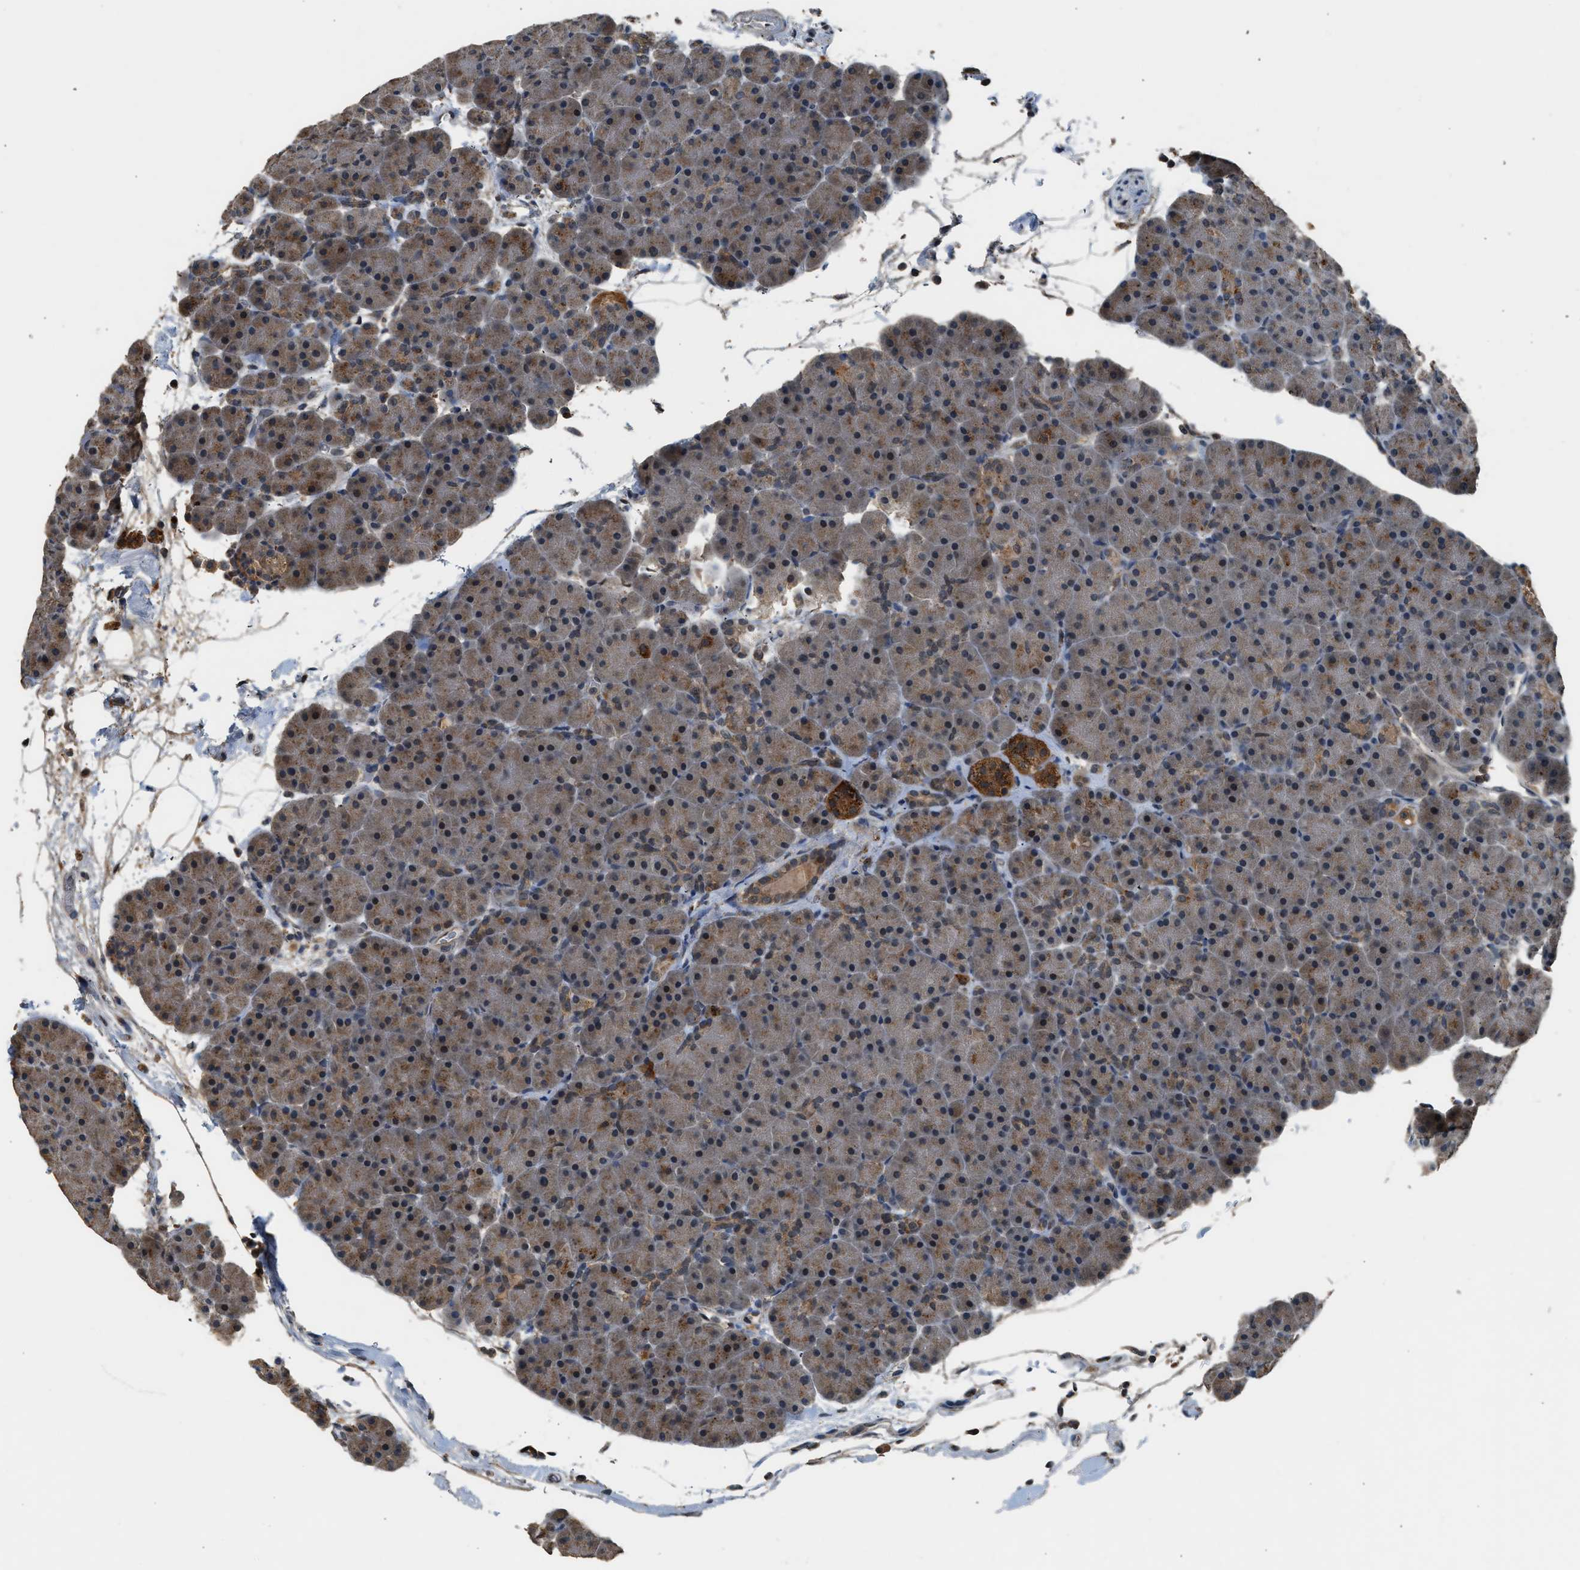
{"staining": {"intensity": "moderate", "quantity": "25%-75%", "location": "cytoplasmic/membranous,nuclear"}, "tissue": "pancreas", "cell_type": "Exocrine glandular cells", "image_type": "normal", "snomed": [{"axis": "morphology", "description": "Normal tissue, NOS"}, {"axis": "topography", "description": "Pancreas"}], "caption": "High-magnification brightfield microscopy of unremarkable pancreas stained with DAB (3,3'-diaminobenzidine) (brown) and counterstained with hematoxylin (blue). exocrine glandular cells exhibit moderate cytoplasmic/membranous,nuclear positivity is present in about25%-75% of cells.", "gene": "SLC15A4", "patient": {"sex": "male", "age": 66}}